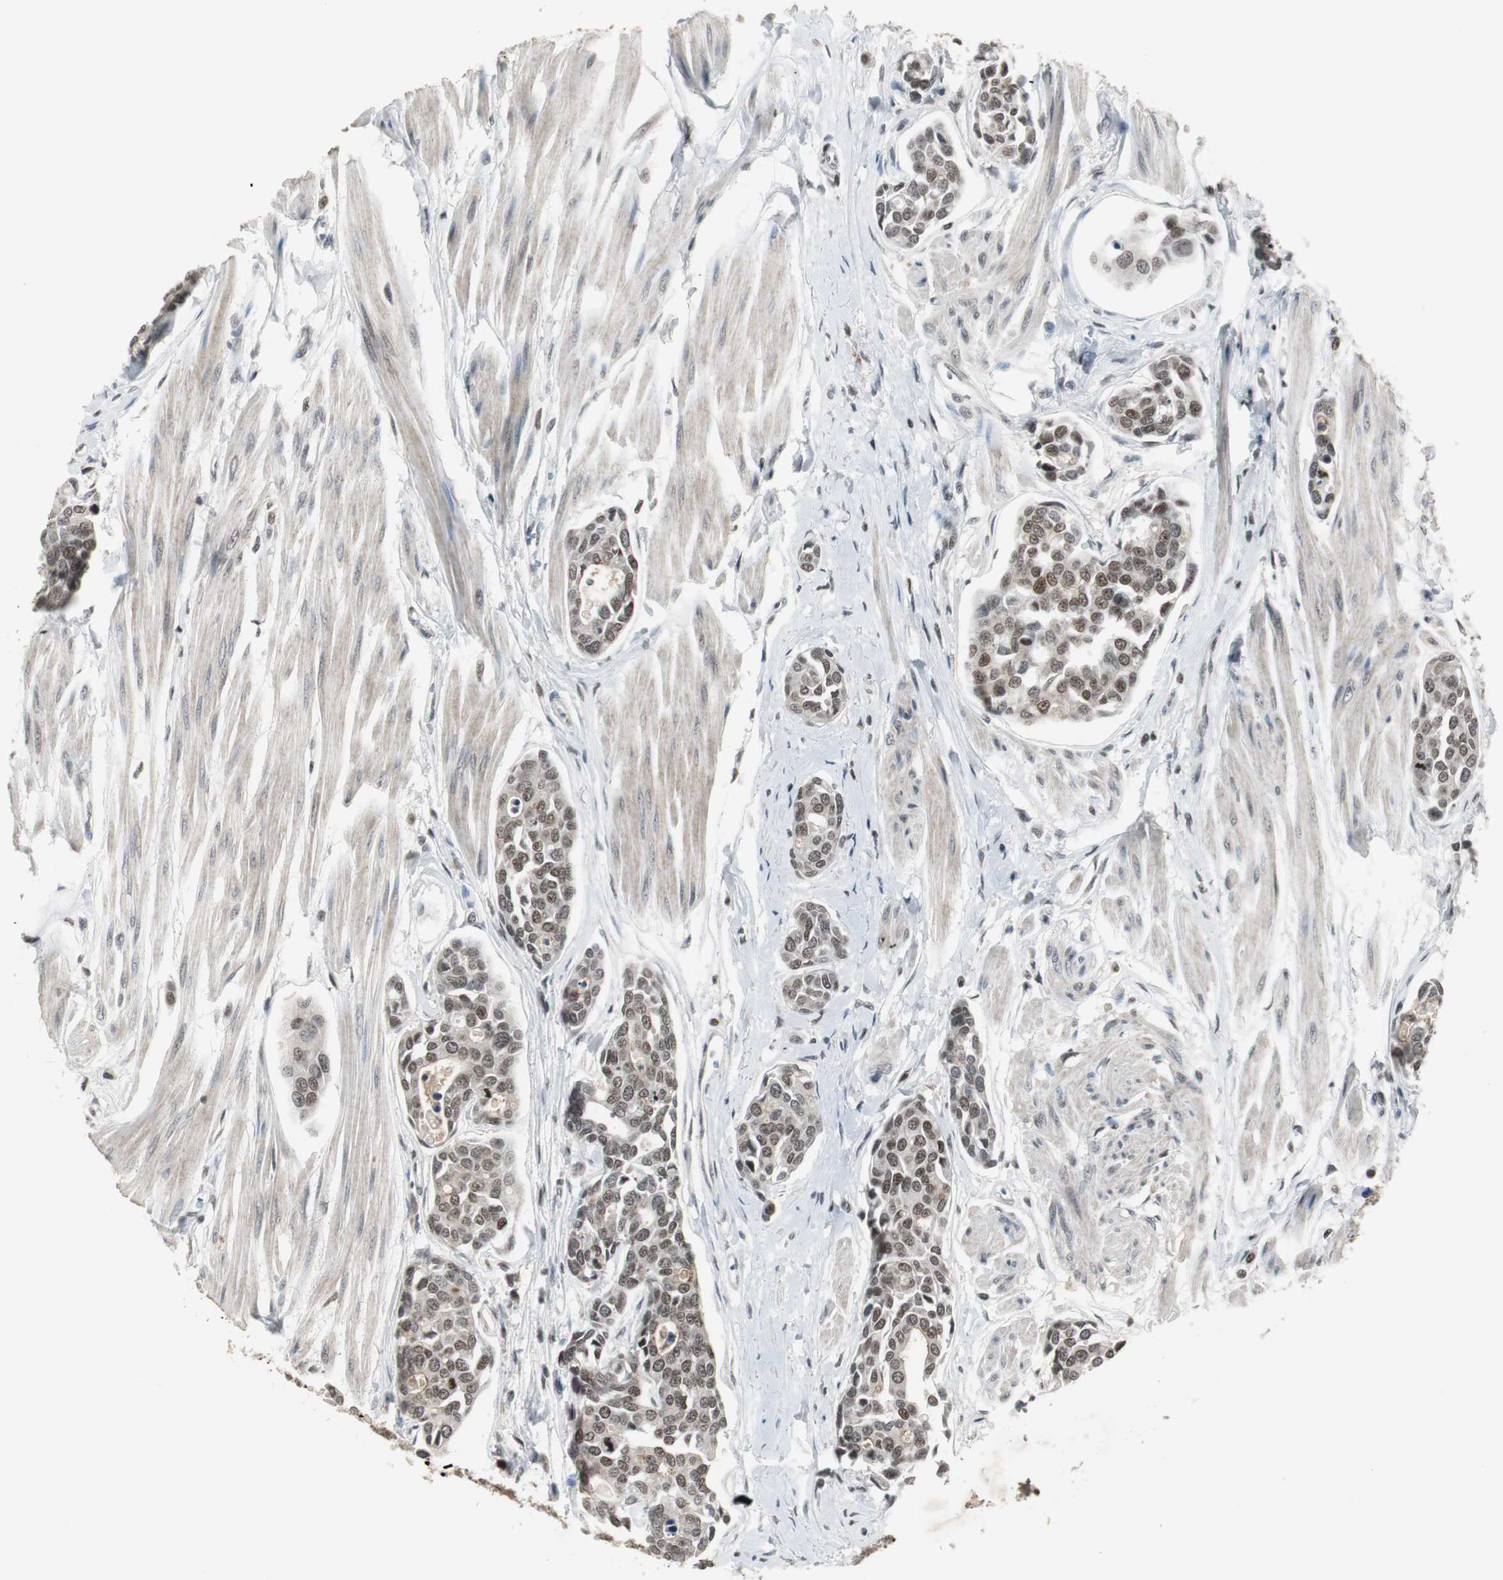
{"staining": {"intensity": "moderate", "quantity": ">75%", "location": "cytoplasmic/membranous,nuclear"}, "tissue": "urothelial cancer", "cell_type": "Tumor cells", "image_type": "cancer", "snomed": [{"axis": "morphology", "description": "Urothelial carcinoma, High grade"}, {"axis": "topography", "description": "Urinary bladder"}], "caption": "Immunohistochemical staining of urothelial cancer shows medium levels of moderate cytoplasmic/membranous and nuclear protein staining in about >75% of tumor cells.", "gene": "MPG", "patient": {"sex": "male", "age": 78}}